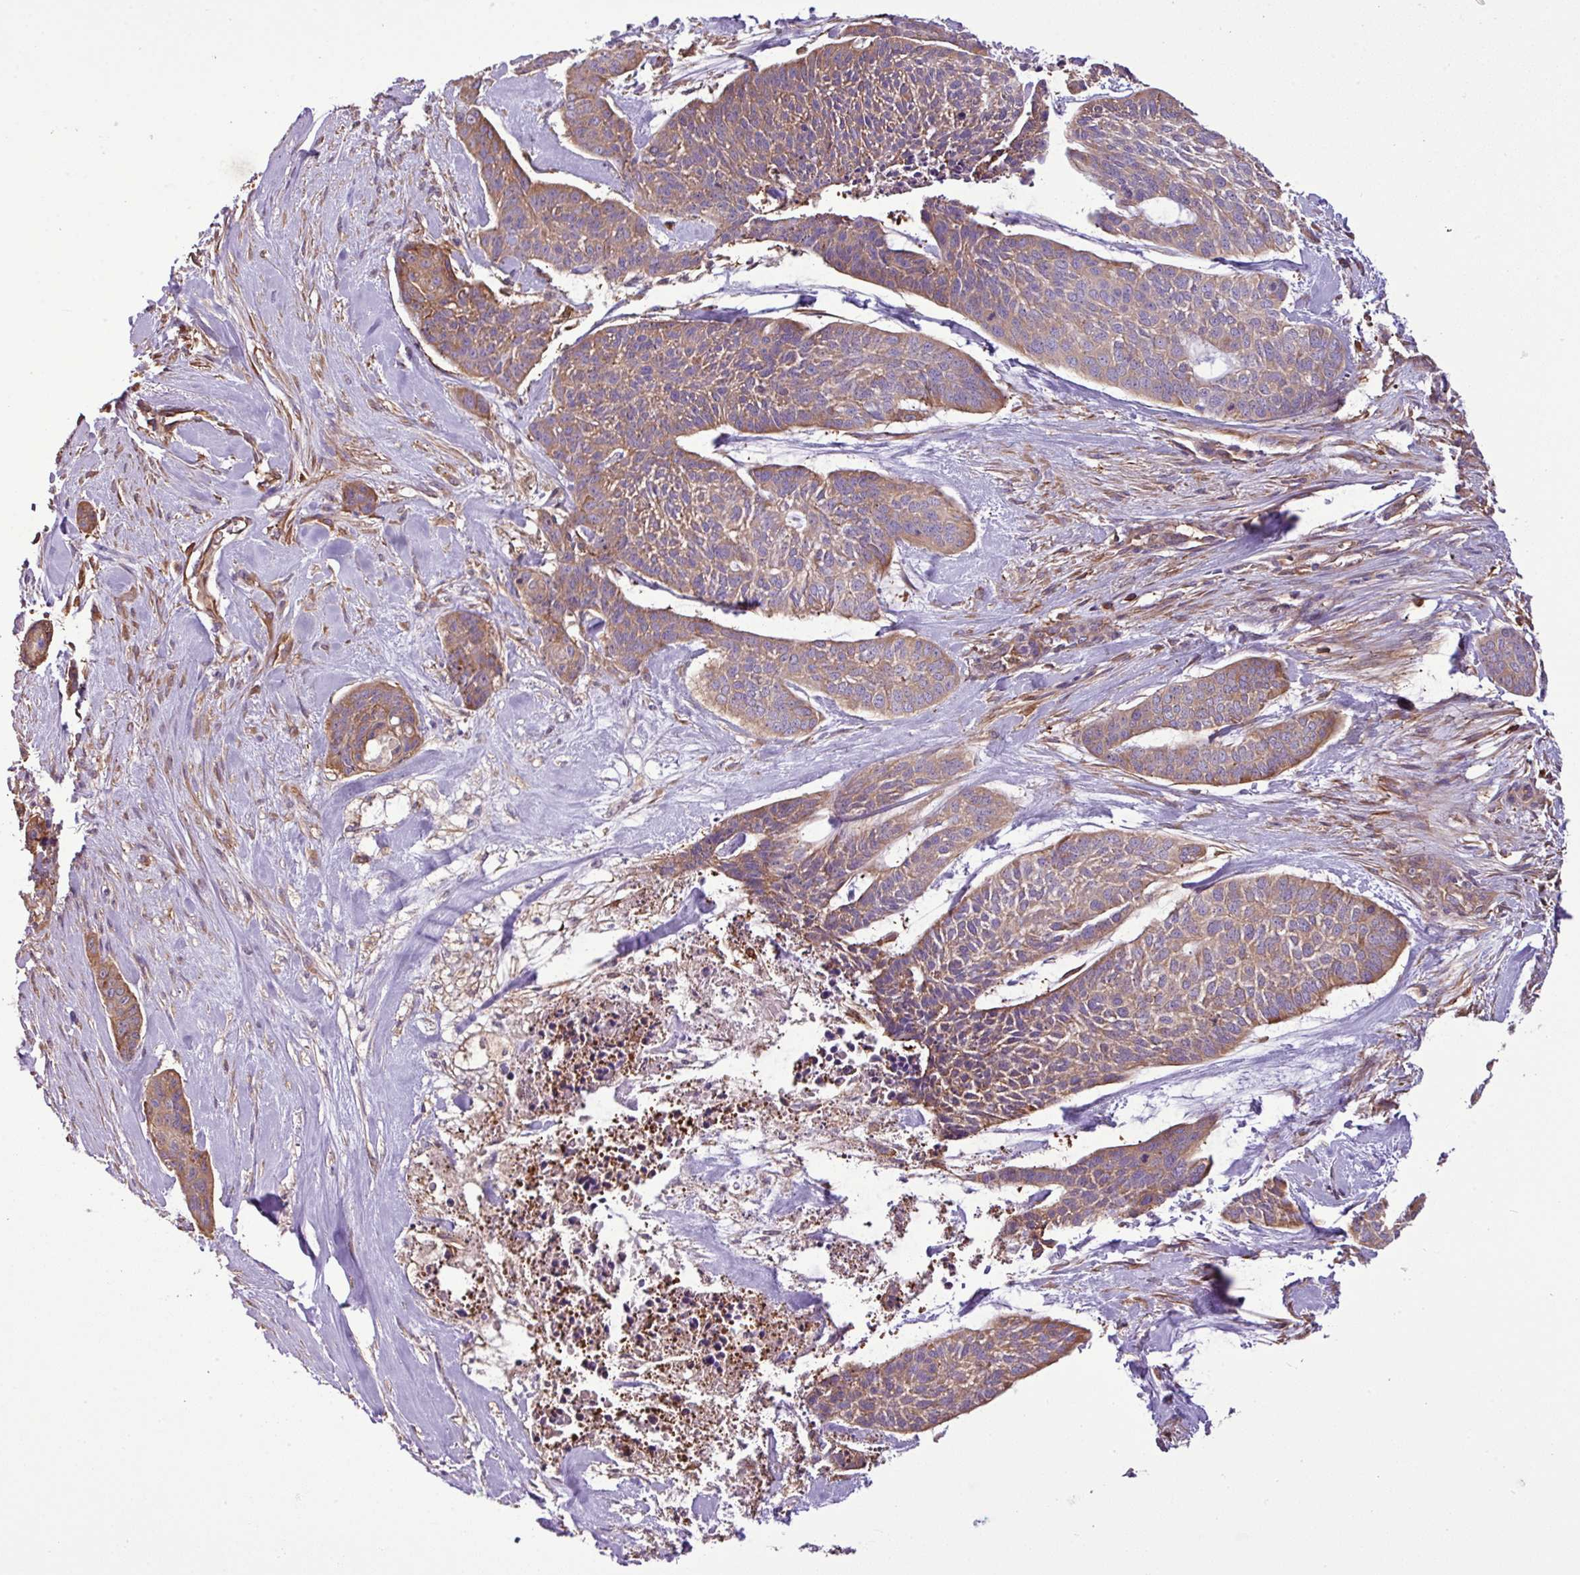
{"staining": {"intensity": "moderate", "quantity": ">75%", "location": "cytoplasmic/membranous"}, "tissue": "skin cancer", "cell_type": "Tumor cells", "image_type": "cancer", "snomed": [{"axis": "morphology", "description": "Basal cell carcinoma"}, {"axis": "topography", "description": "Skin"}], "caption": "A medium amount of moderate cytoplasmic/membranous positivity is appreciated in approximately >75% of tumor cells in skin basal cell carcinoma tissue. The staining was performed using DAB, with brown indicating positive protein expression. Nuclei are stained blue with hematoxylin.", "gene": "PGAP6", "patient": {"sex": "female", "age": 64}}